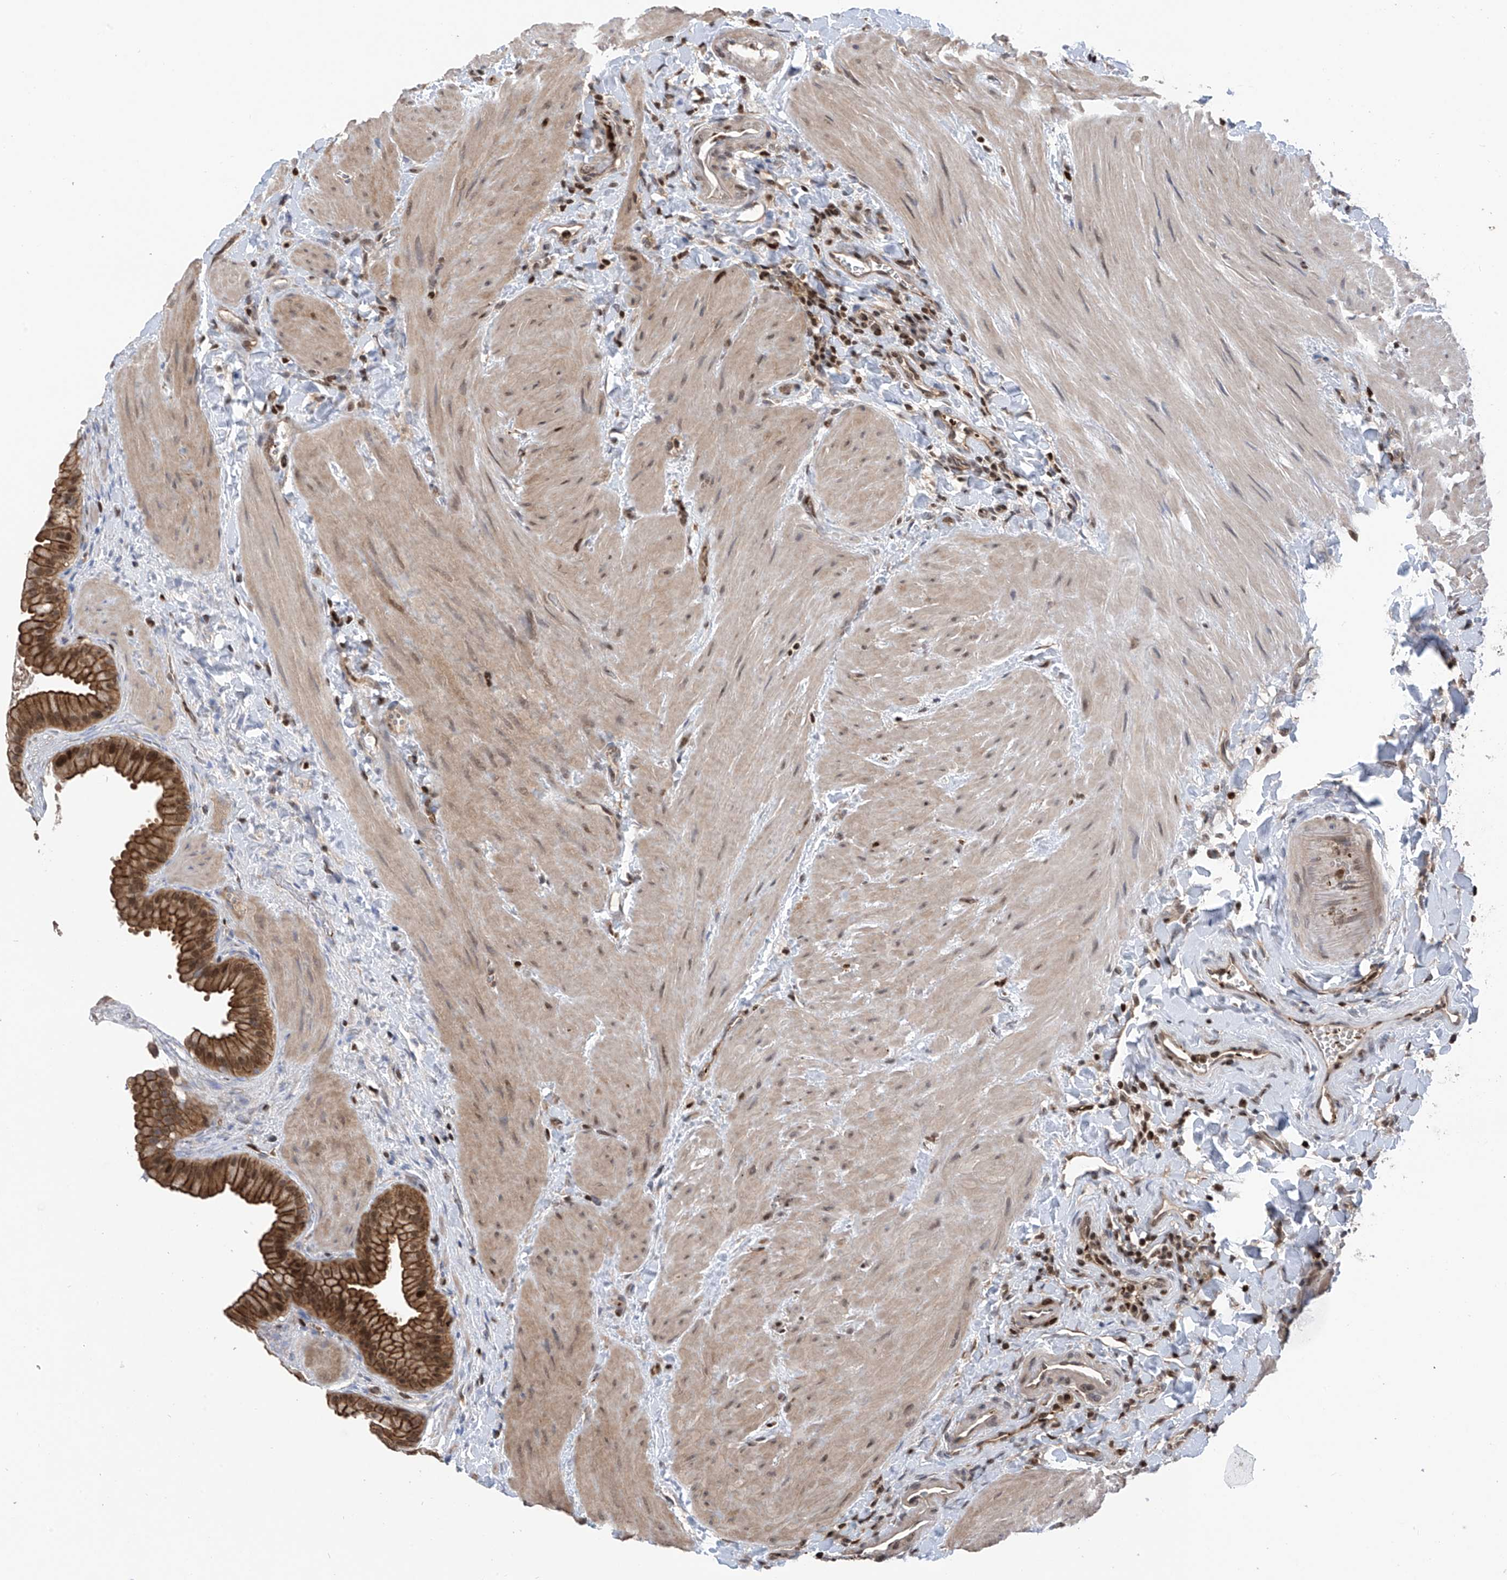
{"staining": {"intensity": "moderate", "quantity": ">75%", "location": "cytoplasmic/membranous,nuclear"}, "tissue": "gallbladder", "cell_type": "Glandular cells", "image_type": "normal", "snomed": [{"axis": "morphology", "description": "Normal tissue, NOS"}, {"axis": "topography", "description": "Gallbladder"}], "caption": "Gallbladder stained with DAB IHC reveals medium levels of moderate cytoplasmic/membranous,nuclear positivity in about >75% of glandular cells.", "gene": "DNAJC9", "patient": {"sex": "male", "age": 55}}